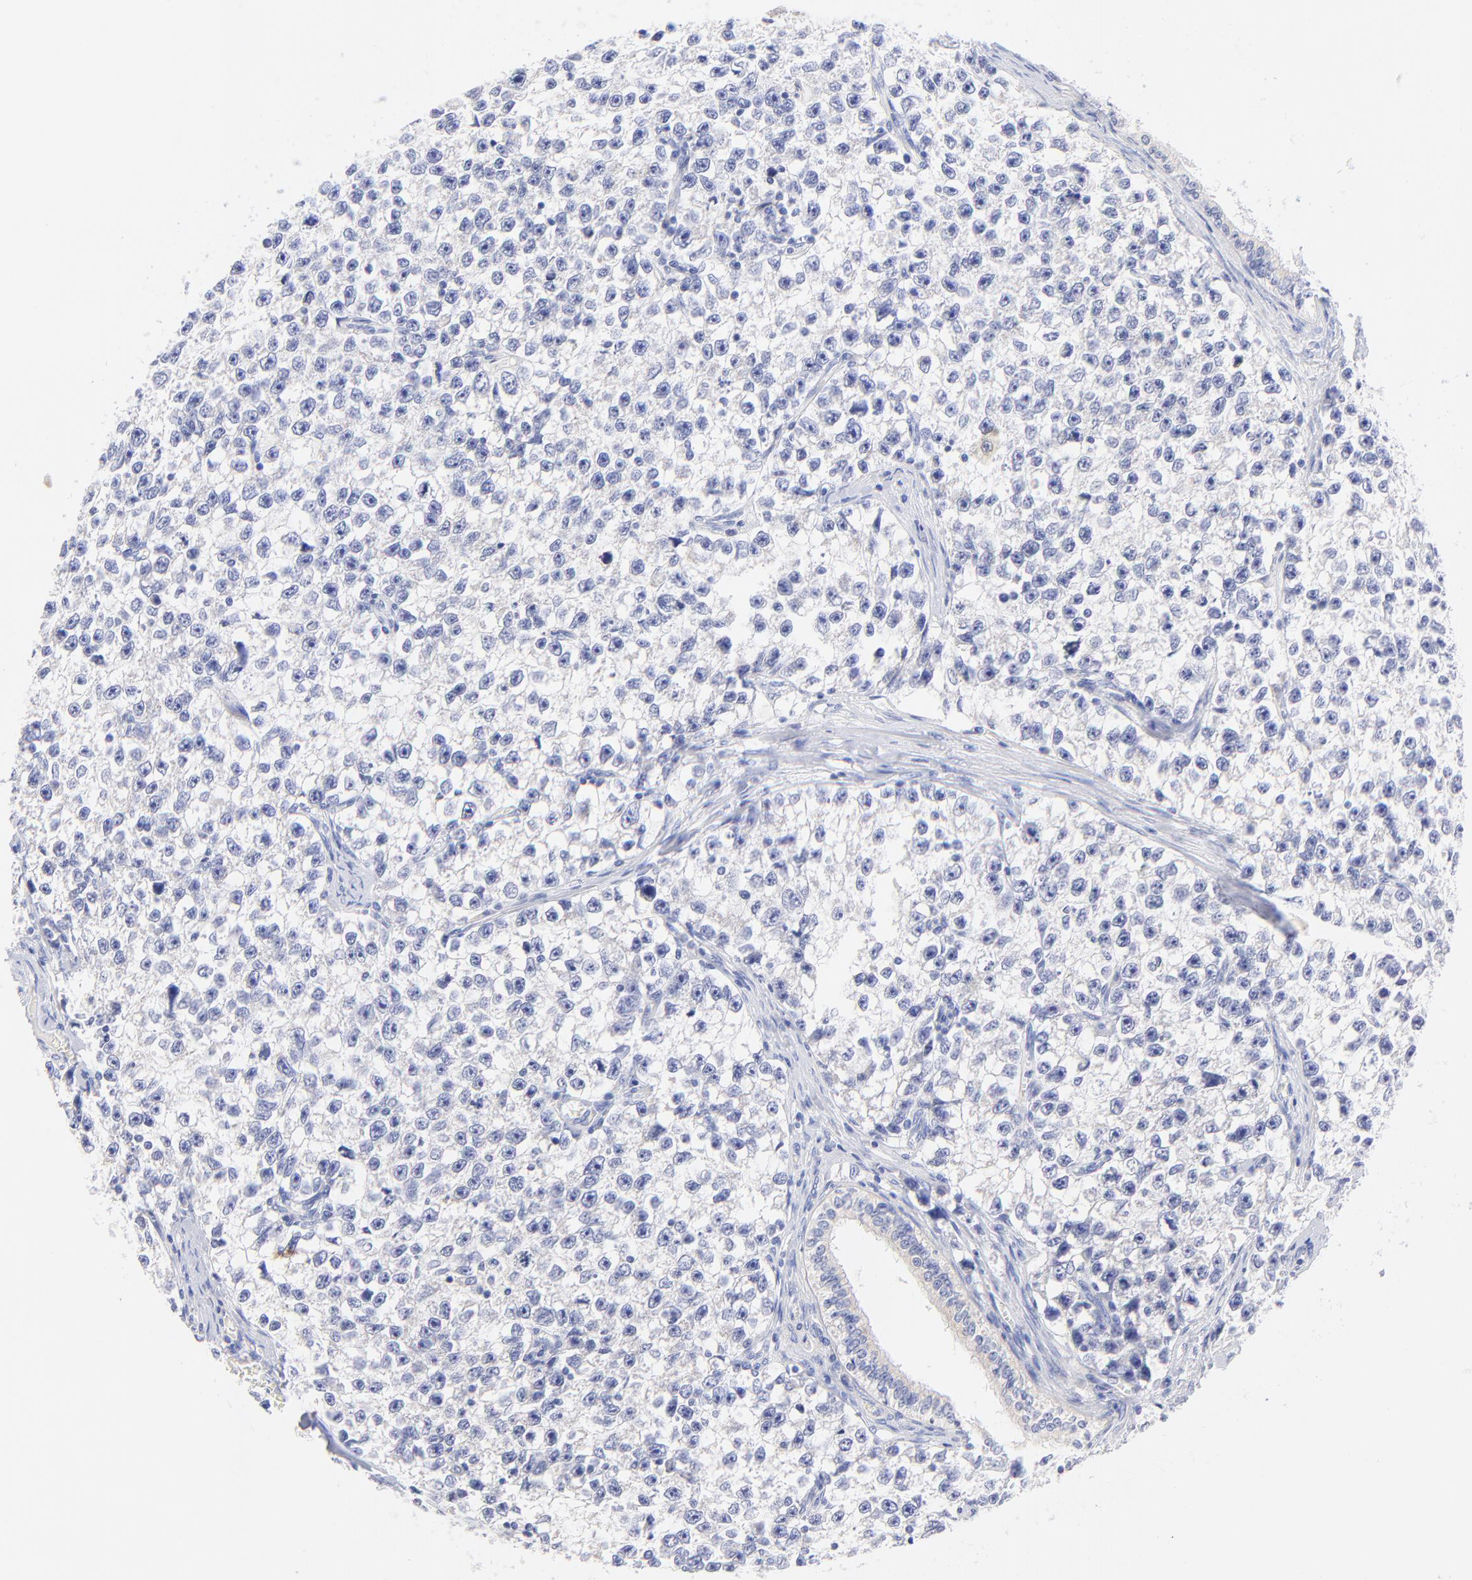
{"staining": {"intensity": "negative", "quantity": "none", "location": "none"}, "tissue": "testis cancer", "cell_type": "Tumor cells", "image_type": "cancer", "snomed": [{"axis": "morphology", "description": "Seminoma, NOS"}, {"axis": "morphology", "description": "Carcinoma, Embryonal, NOS"}, {"axis": "topography", "description": "Testis"}], "caption": "Immunohistochemistry histopathology image of neoplastic tissue: human seminoma (testis) stained with DAB displays no significant protein staining in tumor cells.", "gene": "EBP", "patient": {"sex": "male", "age": 30}}